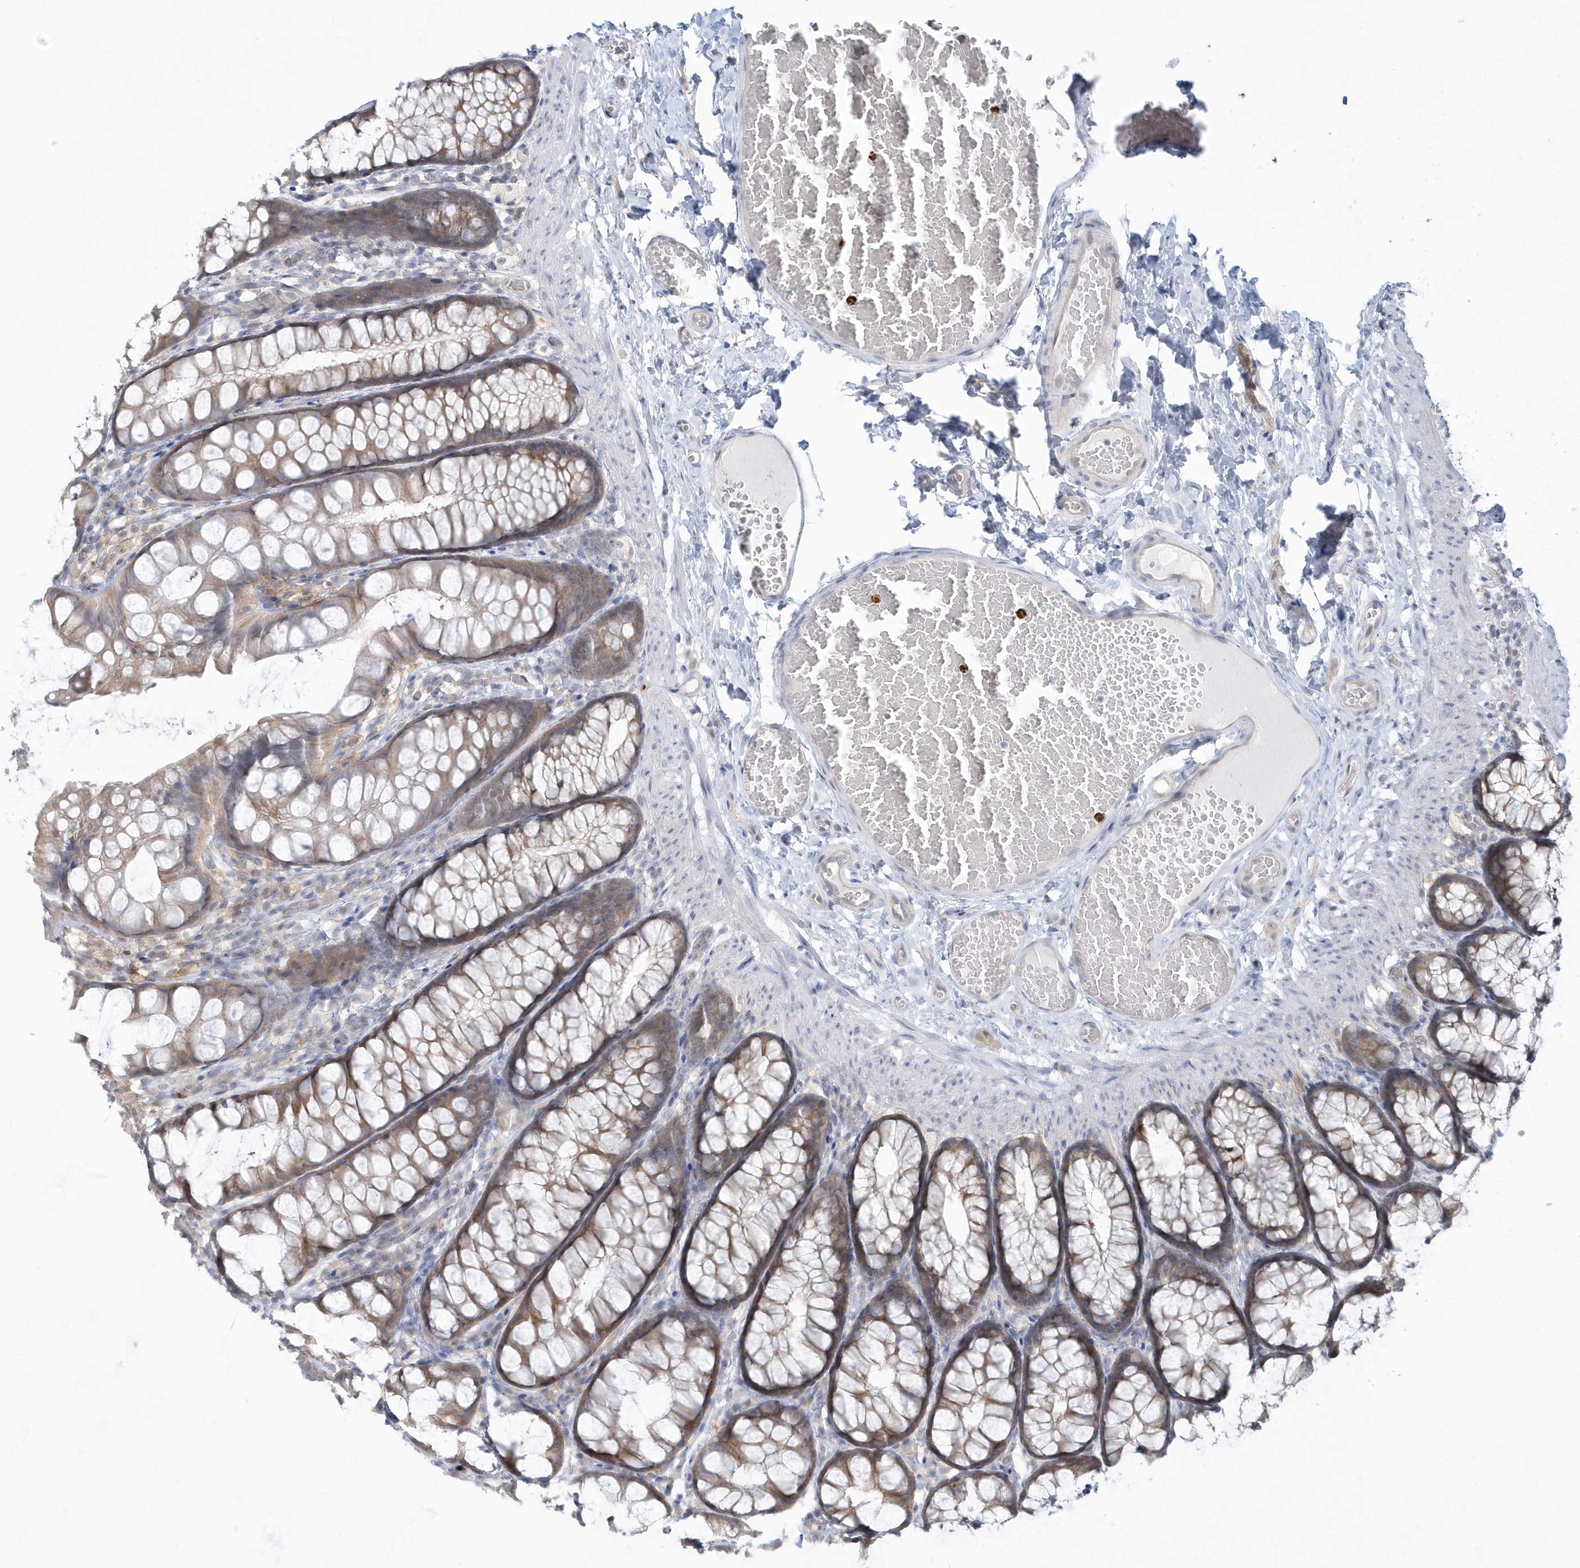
{"staining": {"intensity": "weak", "quantity": ">75%", "location": "cytoplasmic/membranous"}, "tissue": "colon", "cell_type": "Endothelial cells", "image_type": "normal", "snomed": [{"axis": "morphology", "description": "Normal tissue, NOS"}, {"axis": "topography", "description": "Colon"}], "caption": "Protein staining of unremarkable colon displays weak cytoplasmic/membranous positivity in approximately >75% of endothelial cells.", "gene": "RNF7", "patient": {"sex": "male", "age": 47}}